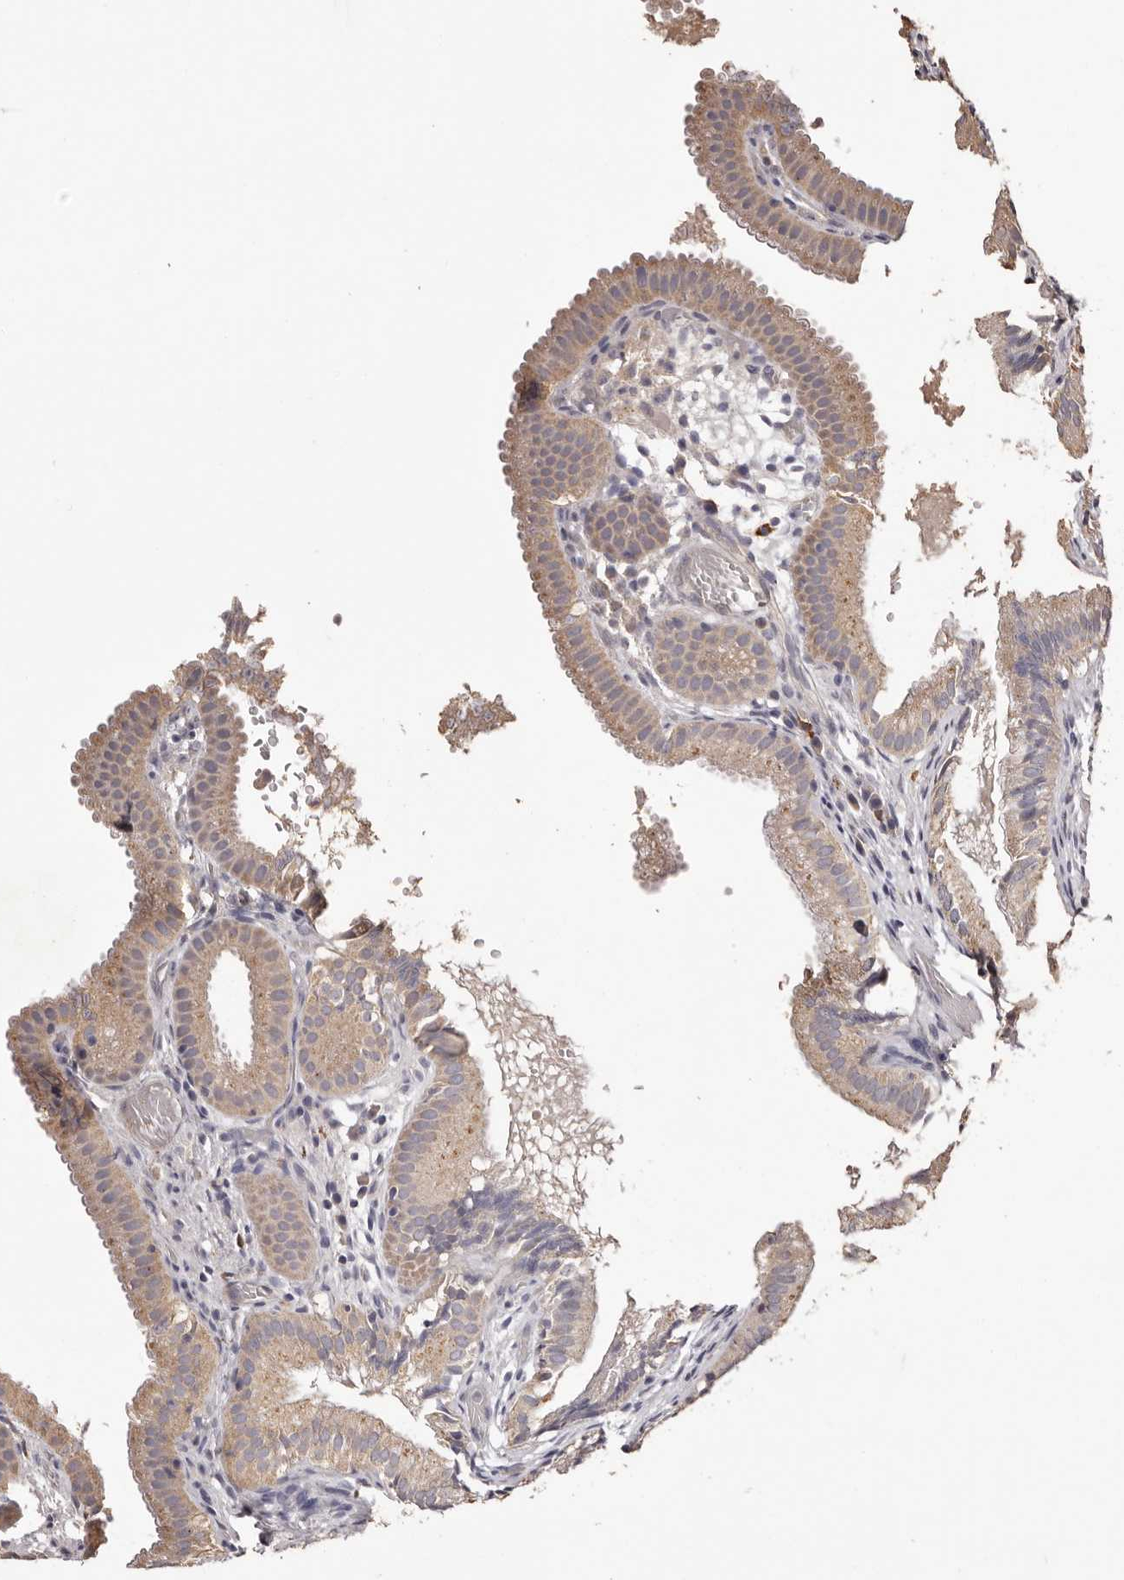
{"staining": {"intensity": "moderate", "quantity": ">75%", "location": "cytoplasmic/membranous"}, "tissue": "gallbladder", "cell_type": "Glandular cells", "image_type": "normal", "snomed": [{"axis": "morphology", "description": "Normal tissue, NOS"}, {"axis": "topography", "description": "Gallbladder"}], "caption": "Immunohistochemistry (IHC) image of normal gallbladder stained for a protein (brown), which exhibits medium levels of moderate cytoplasmic/membranous staining in approximately >75% of glandular cells.", "gene": "ETNK1", "patient": {"sex": "female", "age": 30}}